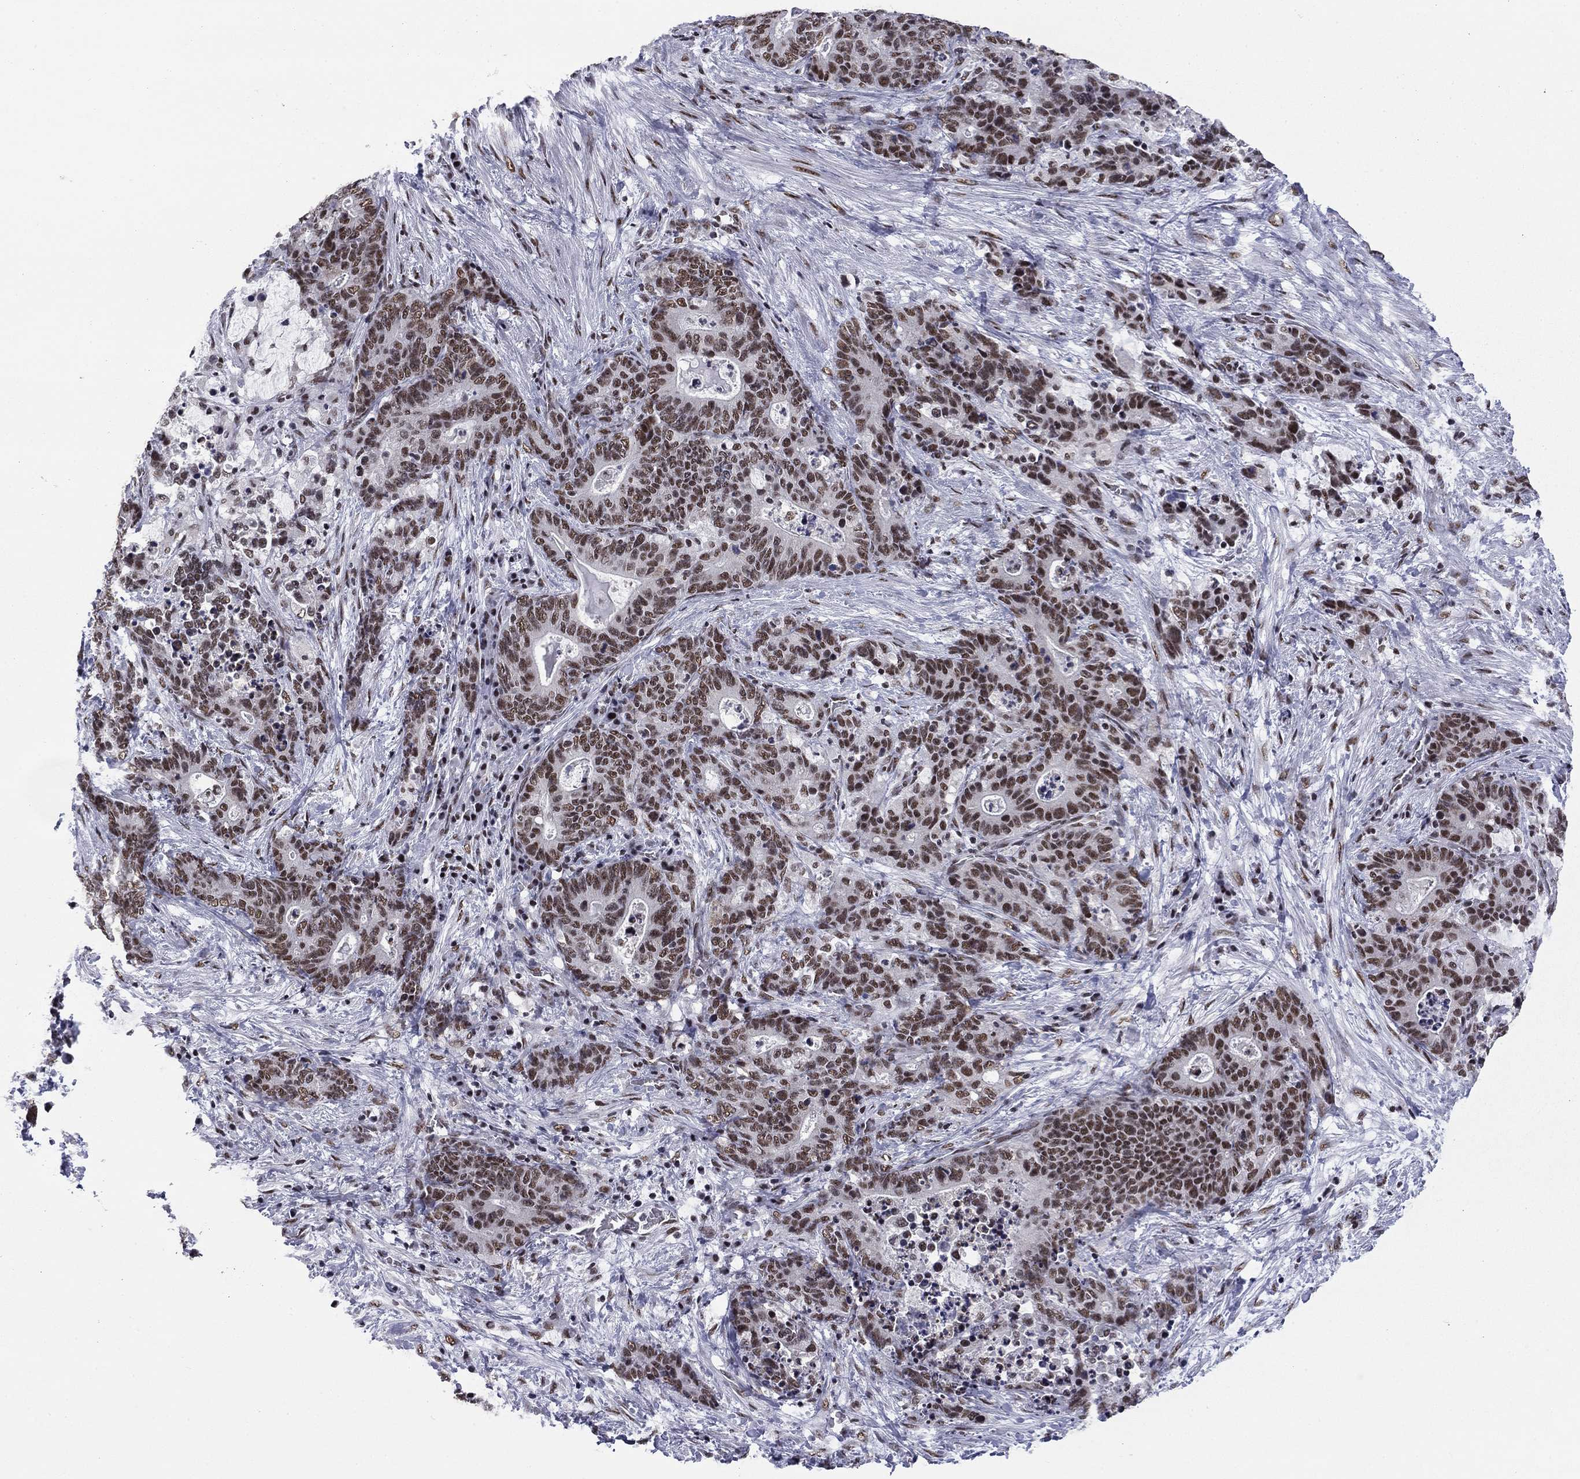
{"staining": {"intensity": "moderate", "quantity": "25%-75%", "location": "nuclear"}, "tissue": "stomach cancer", "cell_type": "Tumor cells", "image_type": "cancer", "snomed": [{"axis": "morphology", "description": "Normal tissue, NOS"}, {"axis": "morphology", "description": "Adenocarcinoma, NOS"}, {"axis": "topography", "description": "Stomach"}], "caption": "Protein staining of stomach cancer tissue displays moderate nuclear staining in about 25%-75% of tumor cells. (DAB (3,3'-diaminobenzidine) IHC with brightfield microscopy, high magnification).", "gene": "ETV5", "patient": {"sex": "female", "age": 64}}